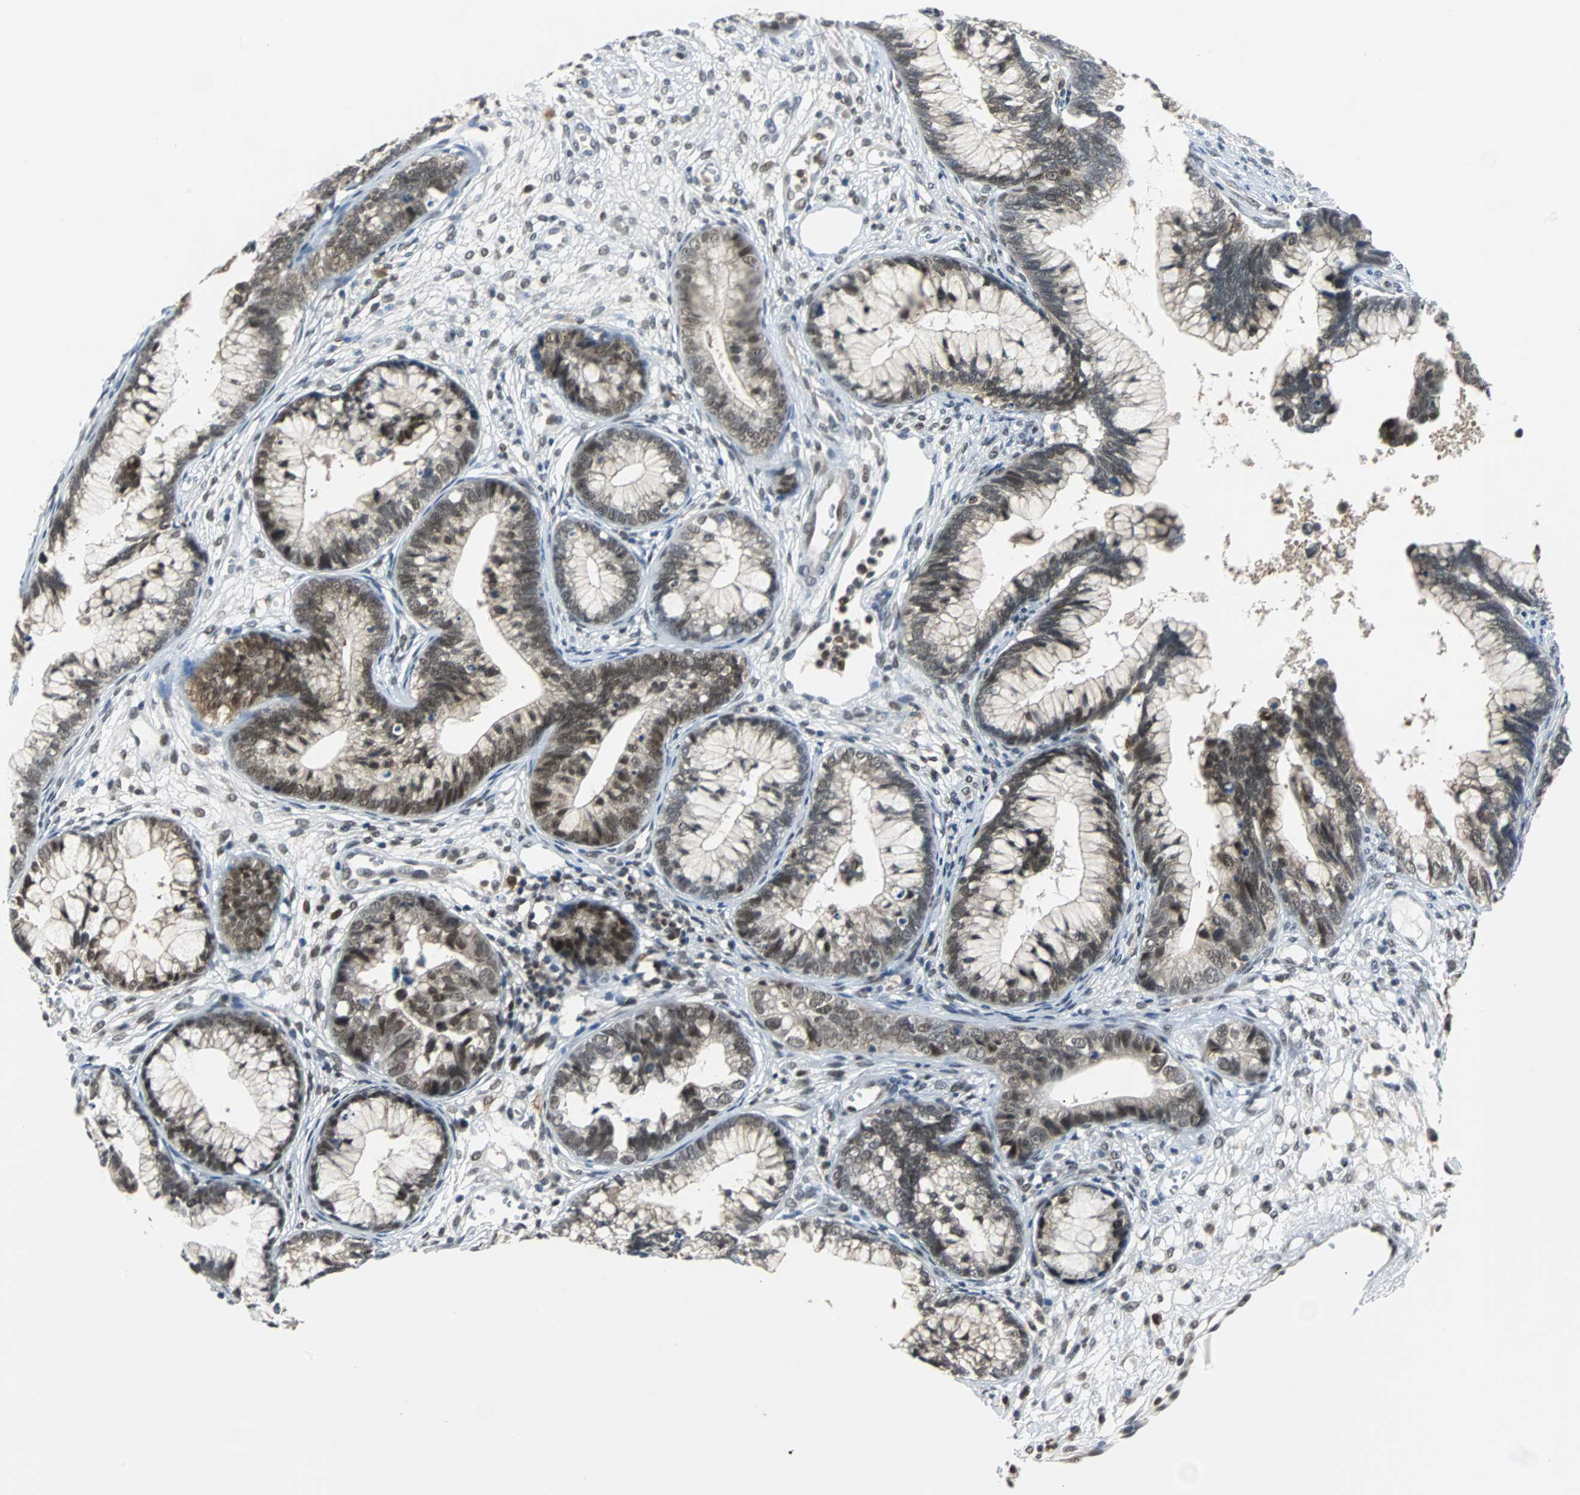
{"staining": {"intensity": "strong", "quantity": "25%-75%", "location": "cytoplasmic/membranous,nuclear"}, "tissue": "cervical cancer", "cell_type": "Tumor cells", "image_type": "cancer", "snomed": [{"axis": "morphology", "description": "Adenocarcinoma, NOS"}, {"axis": "topography", "description": "Cervix"}], "caption": "Cervical cancer (adenocarcinoma) tissue reveals strong cytoplasmic/membranous and nuclear positivity in approximately 25%-75% of tumor cells", "gene": "SIRT1", "patient": {"sex": "female", "age": 44}}